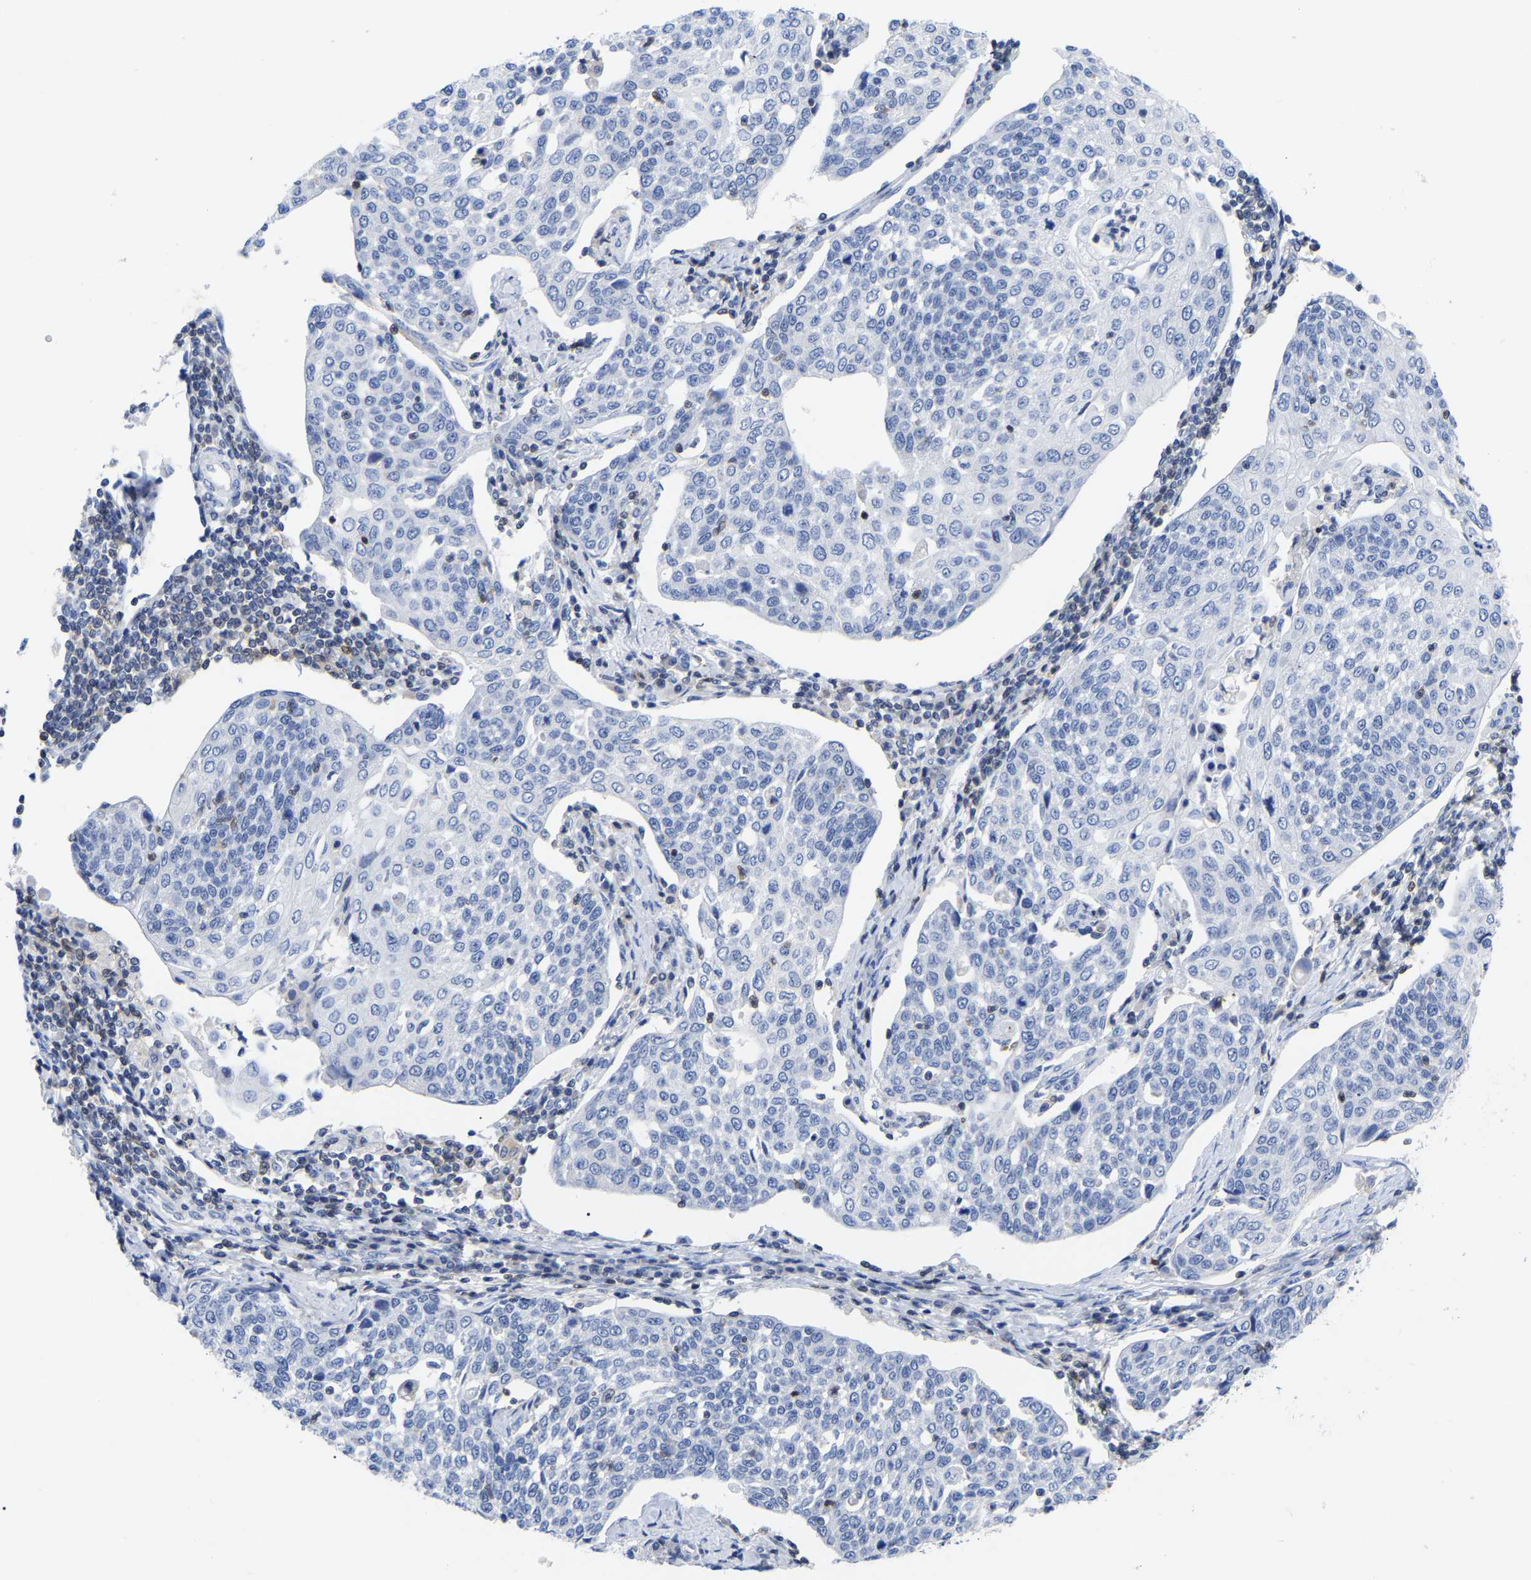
{"staining": {"intensity": "negative", "quantity": "none", "location": "none"}, "tissue": "cervical cancer", "cell_type": "Tumor cells", "image_type": "cancer", "snomed": [{"axis": "morphology", "description": "Squamous cell carcinoma, NOS"}, {"axis": "topography", "description": "Cervix"}], "caption": "Immunohistochemistry (IHC) histopathology image of neoplastic tissue: cervical cancer (squamous cell carcinoma) stained with DAB displays no significant protein staining in tumor cells.", "gene": "PTPN7", "patient": {"sex": "female", "age": 34}}